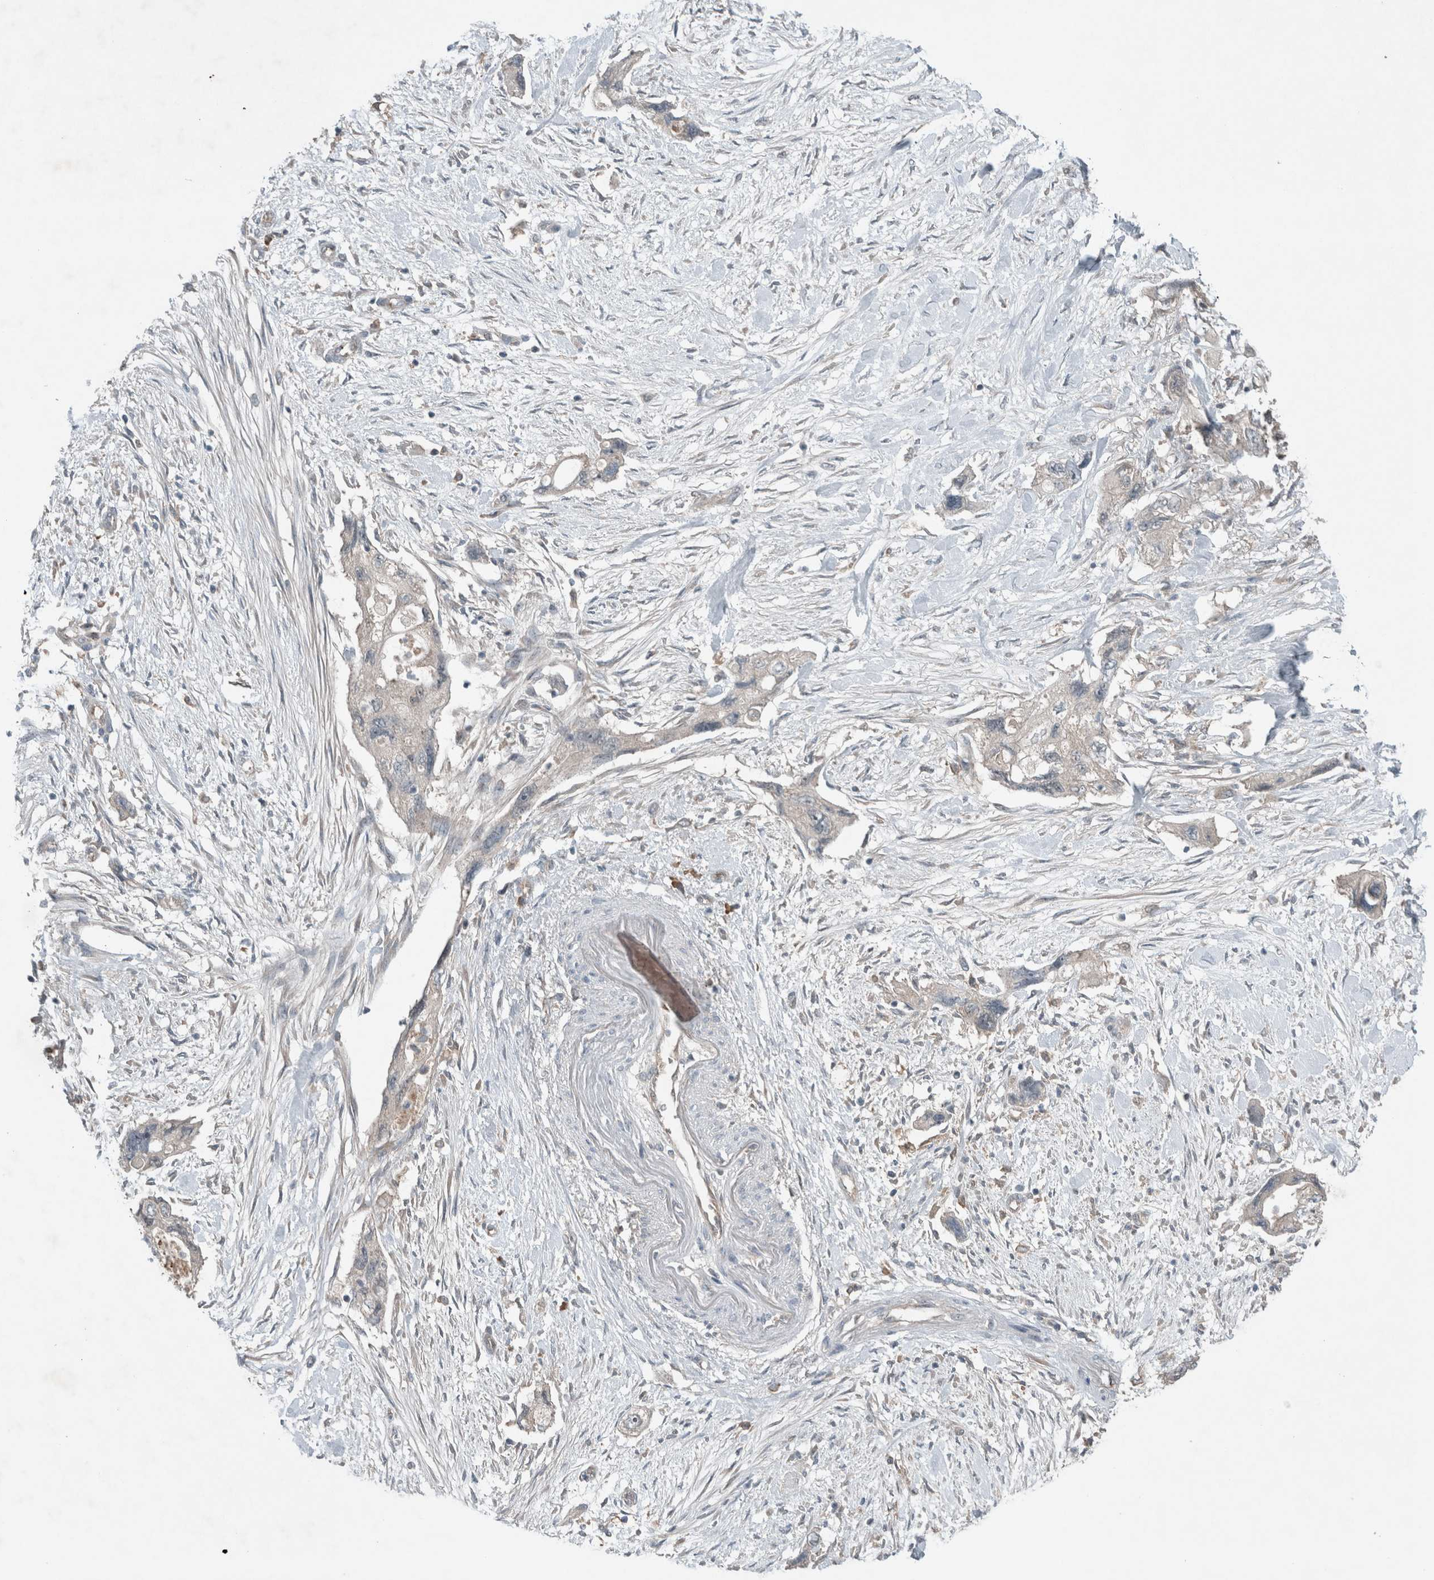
{"staining": {"intensity": "weak", "quantity": "<25%", "location": "cytoplasmic/membranous"}, "tissue": "pancreatic cancer", "cell_type": "Tumor cells", "image_type": "cancer", "snomed": [{"axis": "morphology", "description": "Adenocarcinoma, NOS"}, {"axis": "topography", "description": "Pancreas"}], "caption": "Immunohistochemical staining of human pancreatic cancer (adenocarcinoma) shows no significant staining in tumor cells. (DAB IHC with hematoxylin counter stain).", "gene": "RALGDS", "patient": {"sex": "female", "age": 73}}